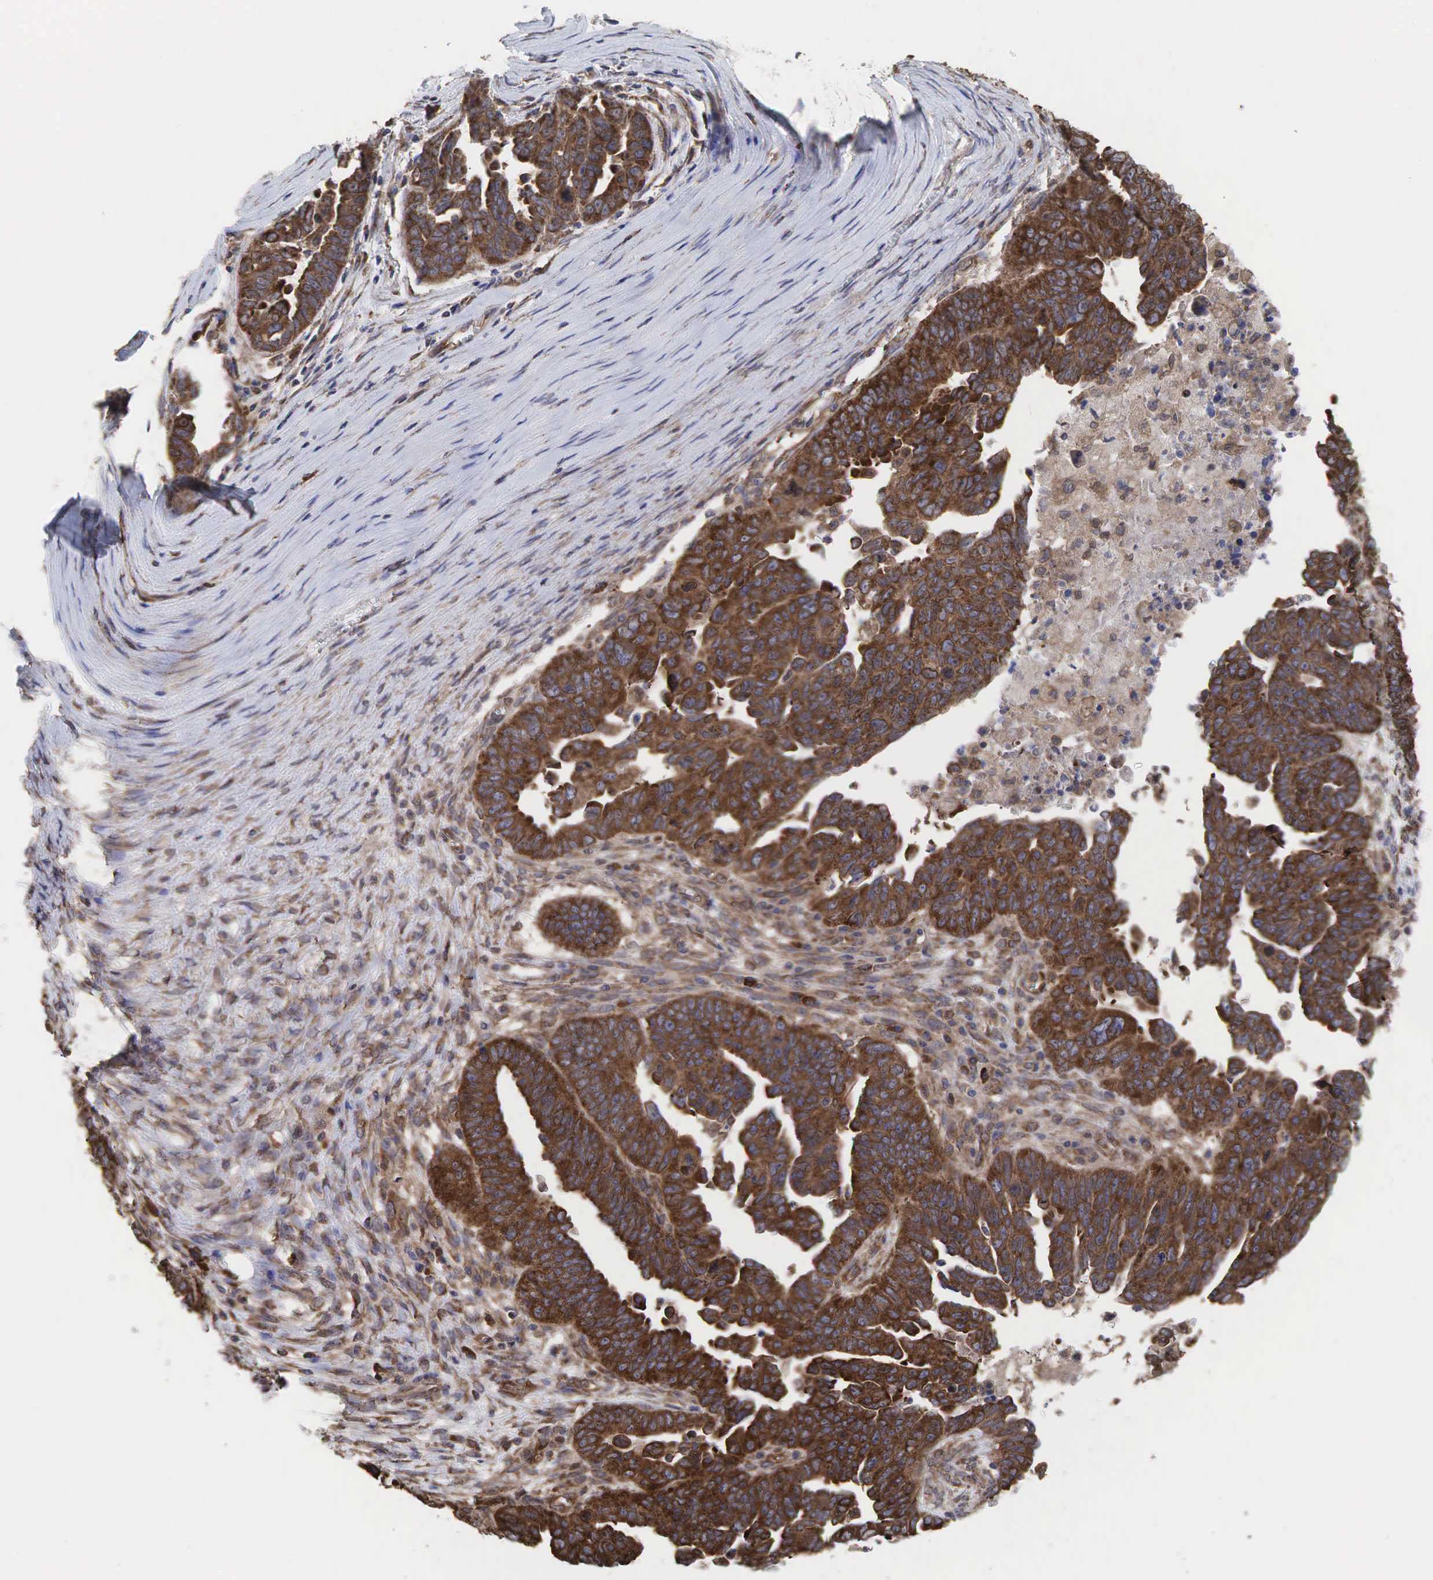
{"staining": {"intensity": "strong", "quantity": ">75%", "location": "cytoplasmic/membranous"}, "tissue": "ovarian cancer", "cell_type": "Tumor cells", "image_type": "cancer", "snomed": [{"axis": "morphology", "description": "Carcinoma, endometroid"}, {"axis": "morphology", "description": "Cystadenocarcinoma, serous, NOS"}, {"axis": "topography", "description": "Ovary"}], "caption": "Protein analysis of ovarian cancer (endometroid carcinoma) tissue reveals strong cytoplasmic/membranous positivity in about >75% of tumor cells. The protein is shown in brown color, while the nuclei are stained blue.", "gene": "PABPC5", "patient": {"sex": "female", "age": 45}}